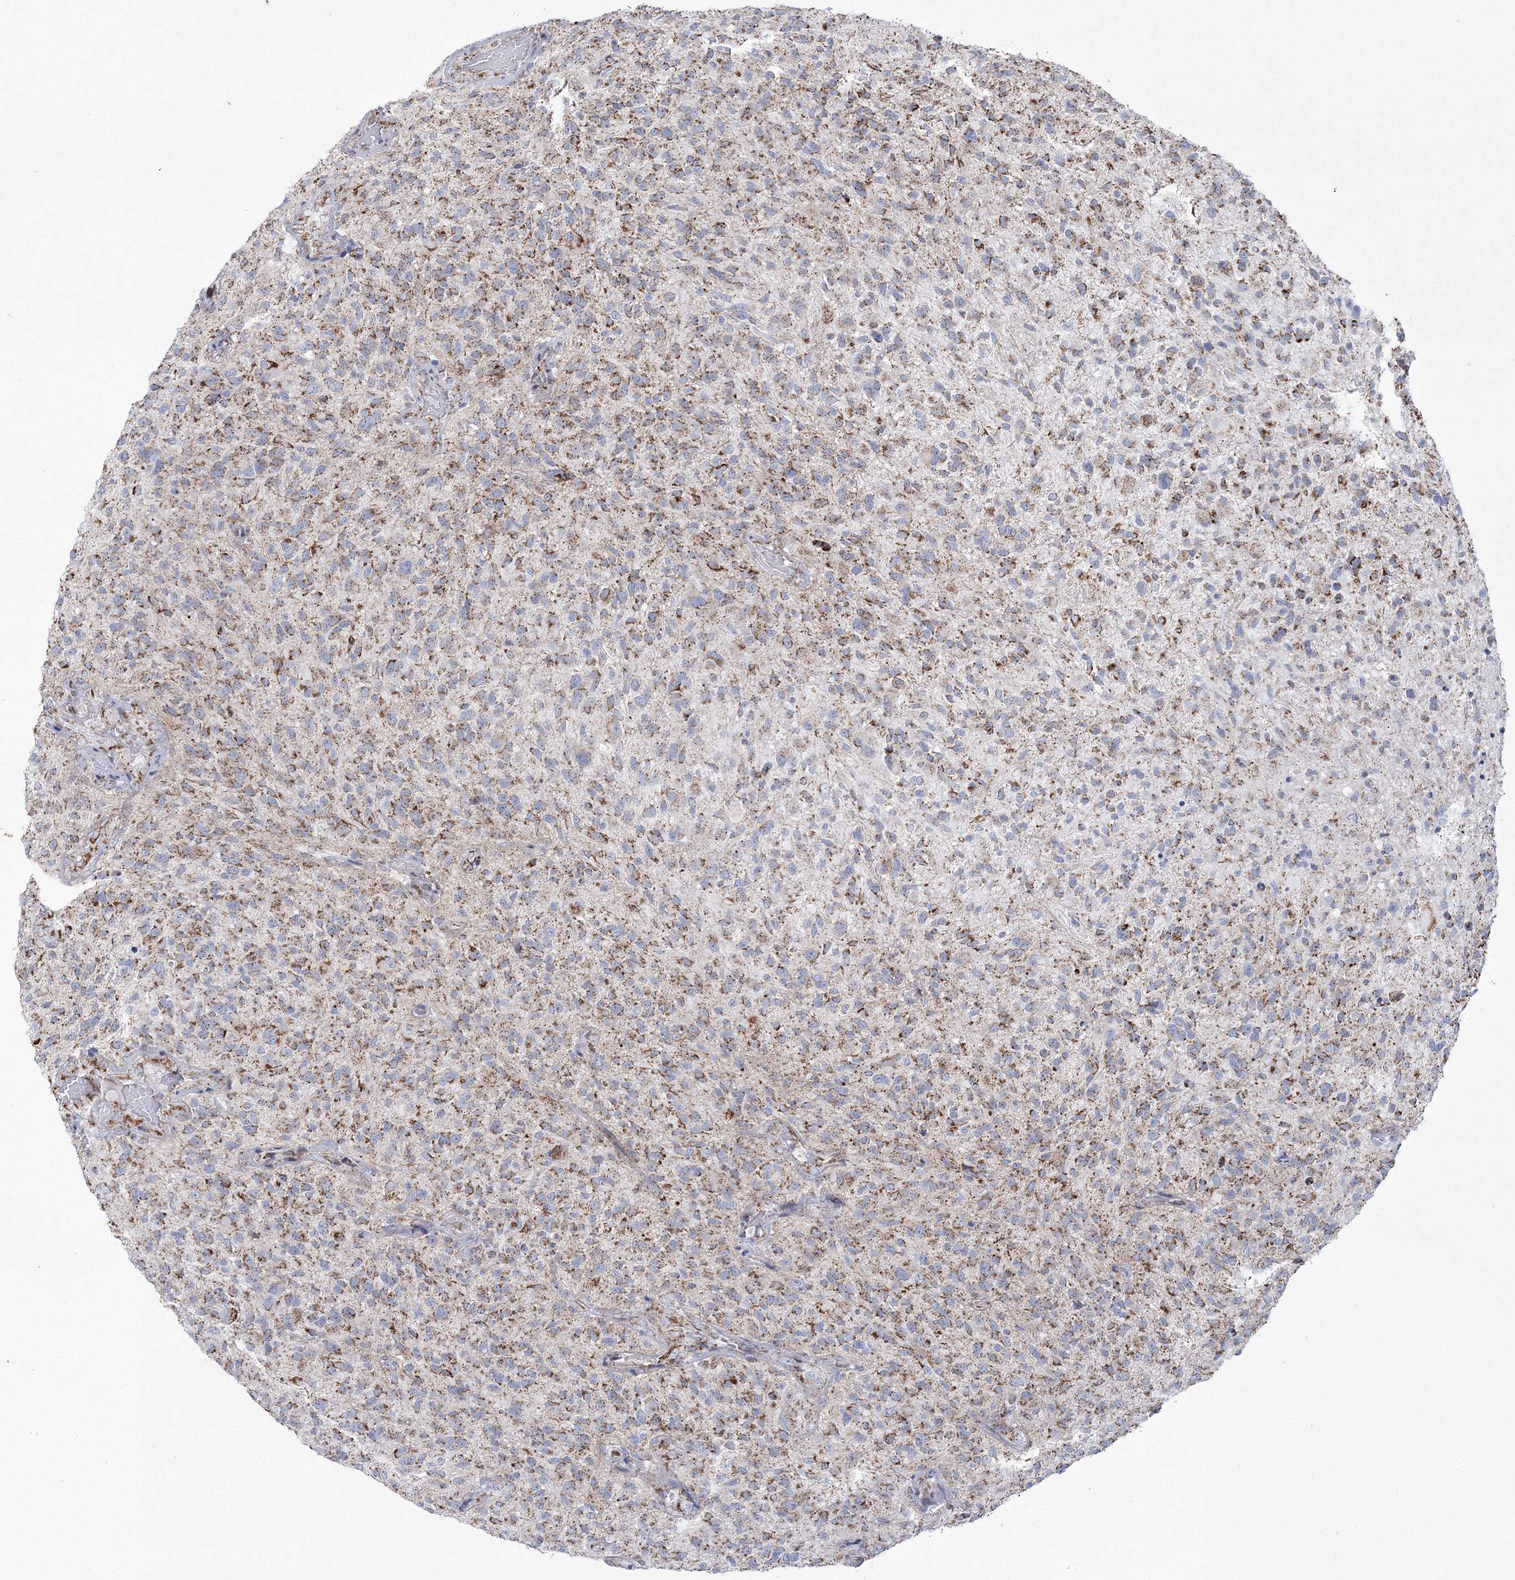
{"staining": {"intensity": "strong", "quantity": "25%-75%", "location": "cytoplasmic/membranous"}, "tissue": "glioma", "cell_type": "Tumor cells", "image_type": "cancer", "snomed": [{"axis": "morphology", "description": "Glioma, malignant, High grade"}, {"axis": "topography", "description": "Brain"}], "caption": "Malignant high-grade glioma tissue exhibits strong cytoplasmic/membranous staining in about 25%-75% of tumor cells, visualized by immunohistochemistry. Nuclei are stained in blue.", "gene": "HIBCH", "patient": {"sex": "male", "age": 47}}